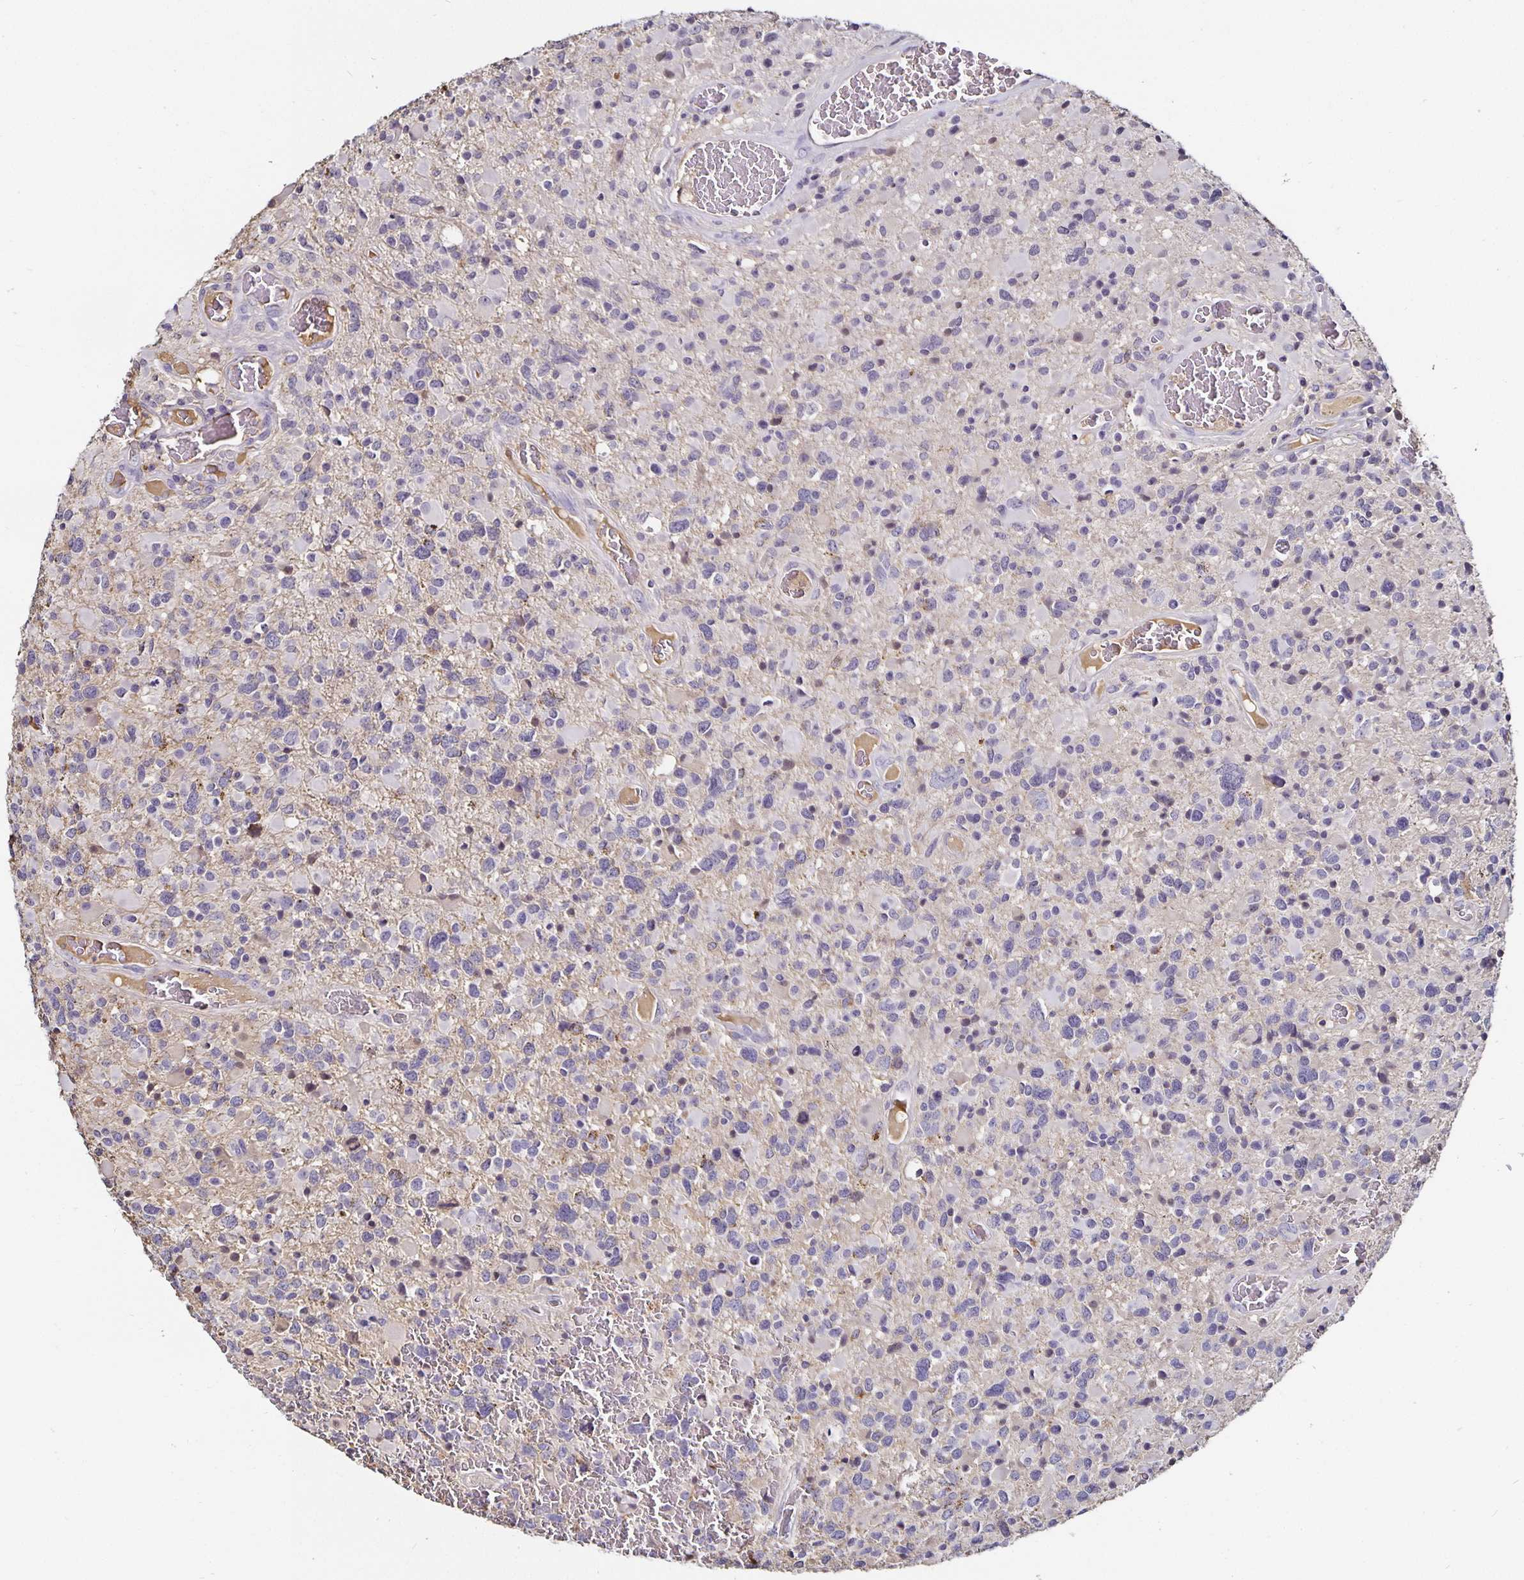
{"staining": {"intensity": "negative", "quantity": "none", "location": "none"}, "tissue": "glioma", "cell_type": "Tumor cells", "image_type": "cancer", "snomed": [{"axis": "morphology", "description": "Glioma, malignant, High grade"}, {"axis": "topography", "description": "Brain"}], "caption": "Glioma was stained to show a protein in brown. There is no significant positivity in tumor cells. (DAB (3,3'-diaminobenzidine) immunohistochemistry, high magnification).", "gene": "TTR", "patient": {"sex": "female", "age": 40}}